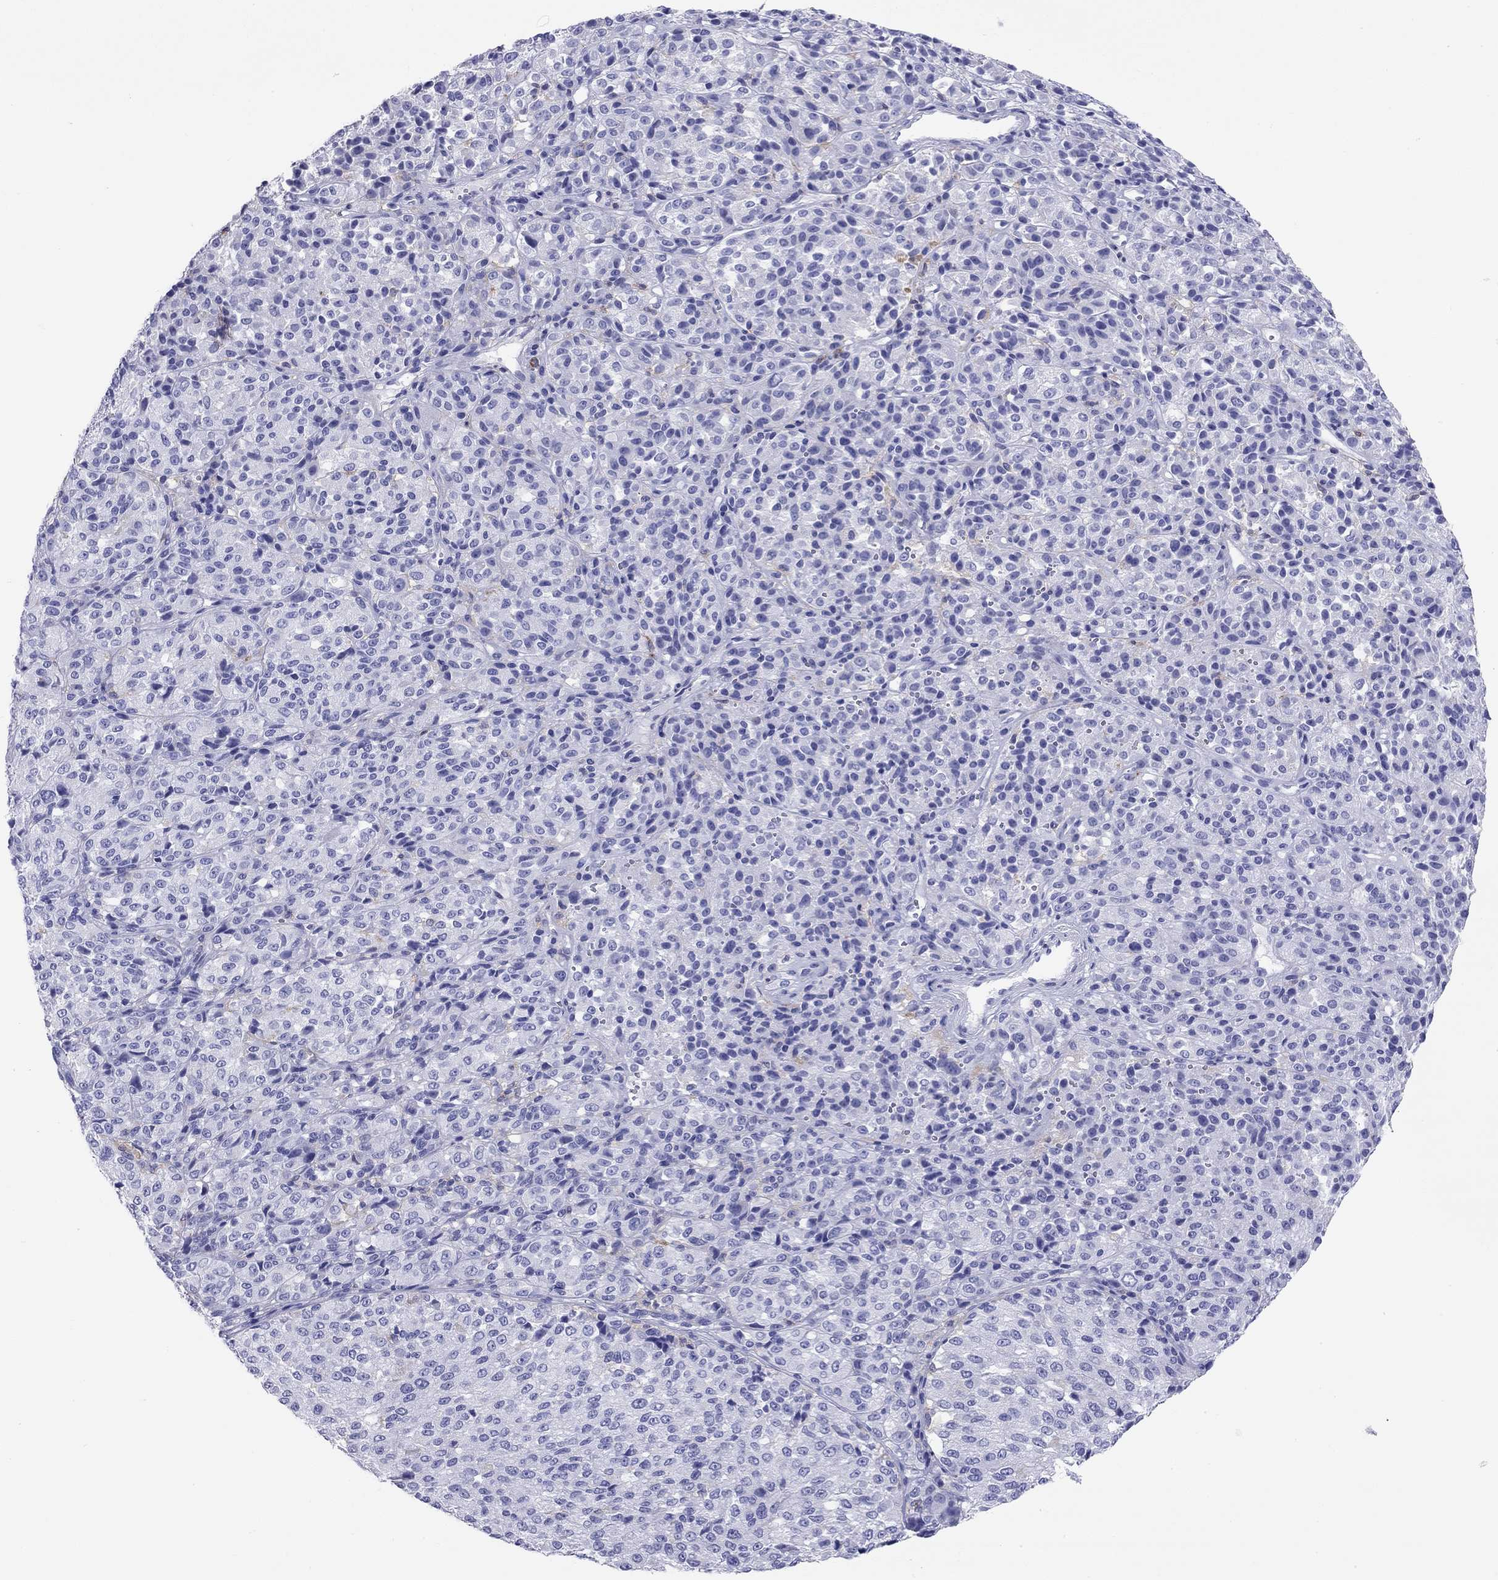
{"staining": {"intensity": "negative", "quantity": "none", "location": "none"}, "tissue": "melanoma", "cell_type": "Tumor cells", "image_type": "cancer", "snomed": [{"axis": "morphology", "description": "Malignant melanoma, Metastatic site"}, {"axis": "topography", "description": "Brain"}], "caption": "Immunohistochemical staining of human melanoma exhibits no significant staining in tumor cells. Nuclei are stained in blue.", "gene": "HLA-DQB2", "patient": {"sex": "female", "age": 56}}